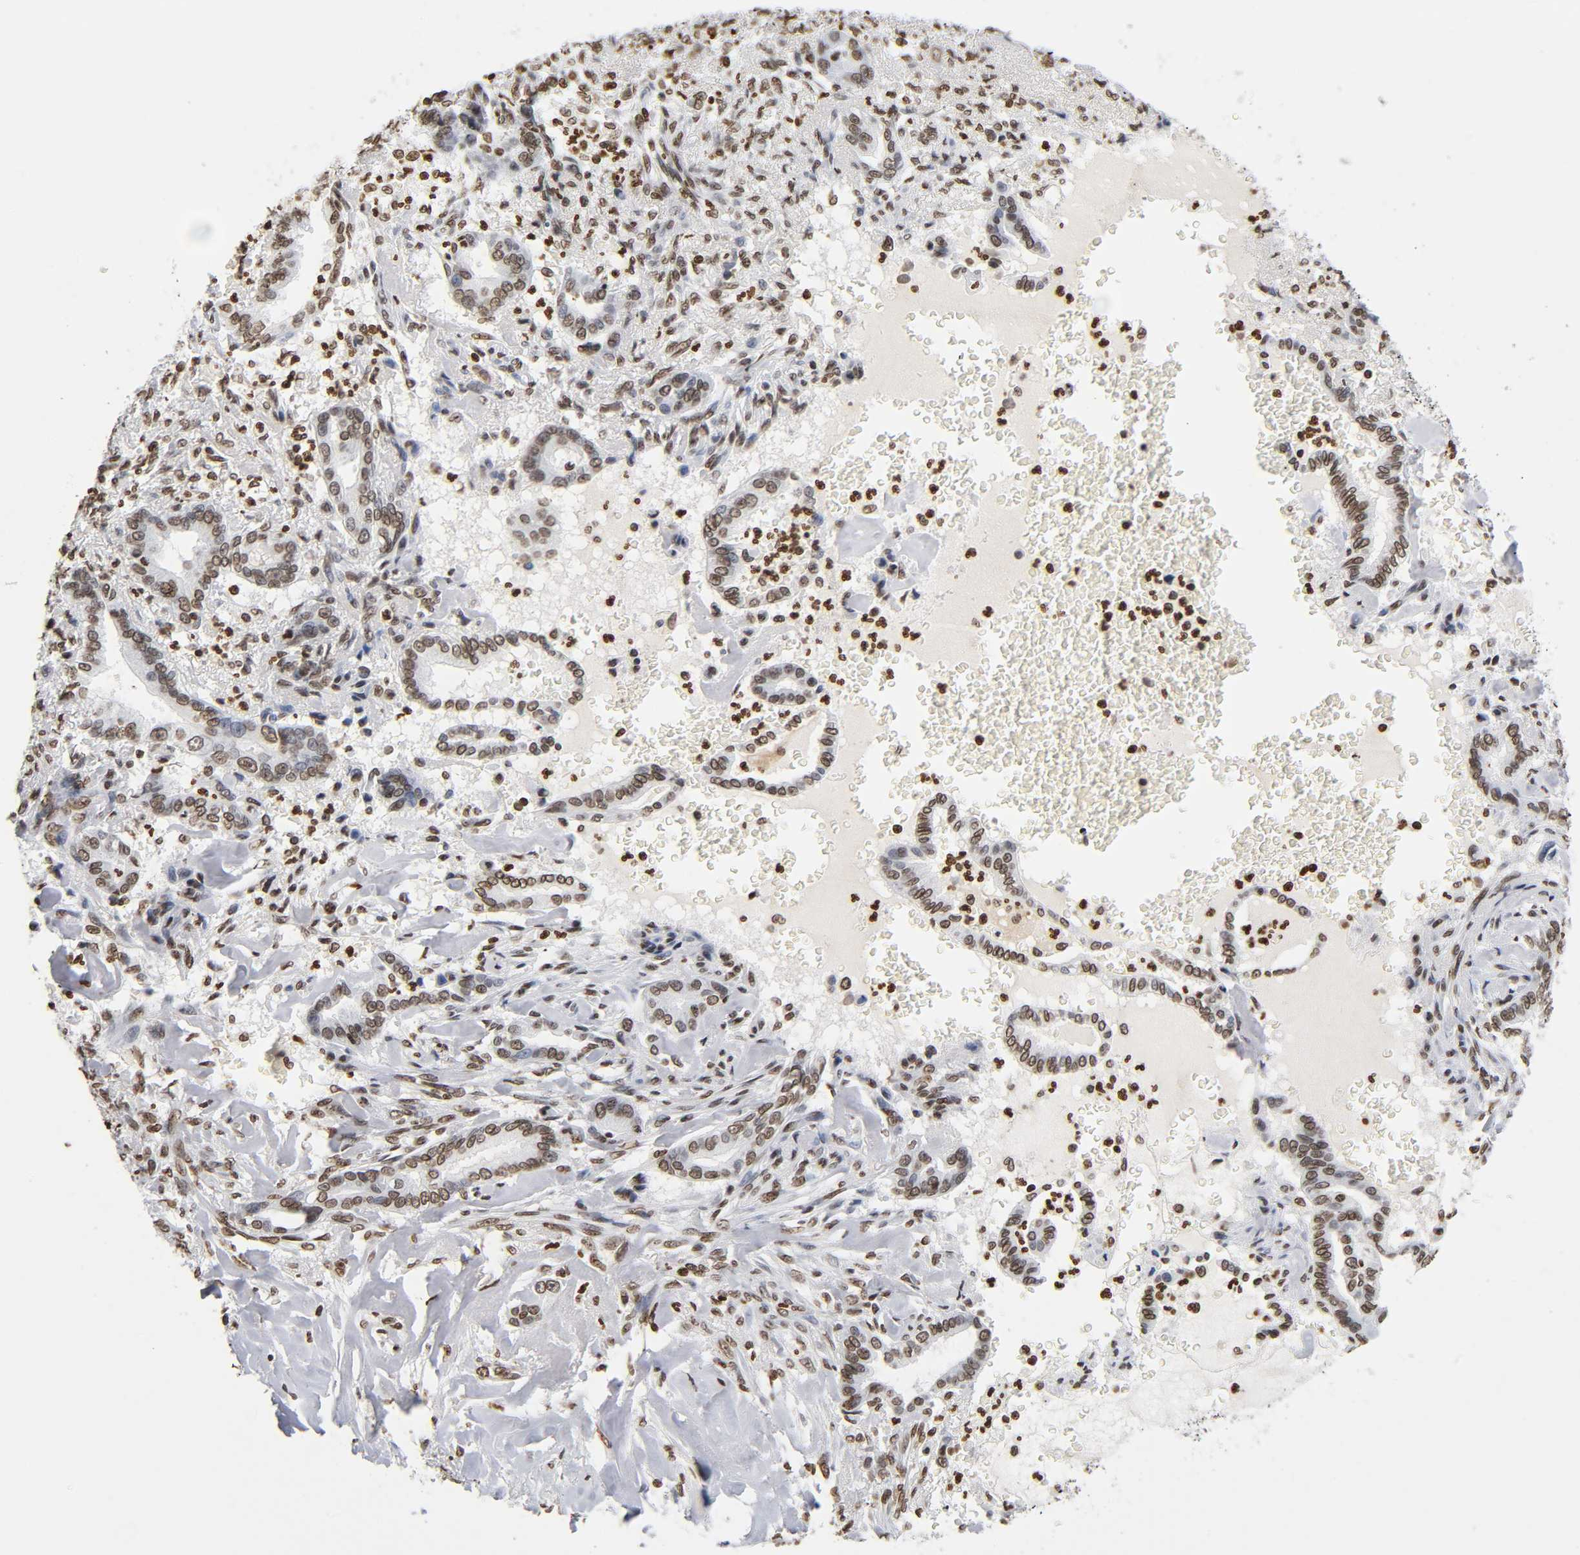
{"staining": {"intensity": "moderate", "quantity": ">75%", "location": "nuclear"}, "tissue": "liver cancer", "cell_type": "Tumor cells", "image_type": "cancer", "snomed": [{"axis": "morphology", "description": "Cholangiocarcinoma"}, {"axis": "topography", "description": "Liver"}], "caption": "Immunohistochemistry photomicrograph of human liver cholangiocarcinoma stained for a protein (brown), which displays medium levels of moderate nuclear positivity in about >75% of tumor cells.", "gene": "HOXA6", "patient": {"sex": "female", "age": 67}}